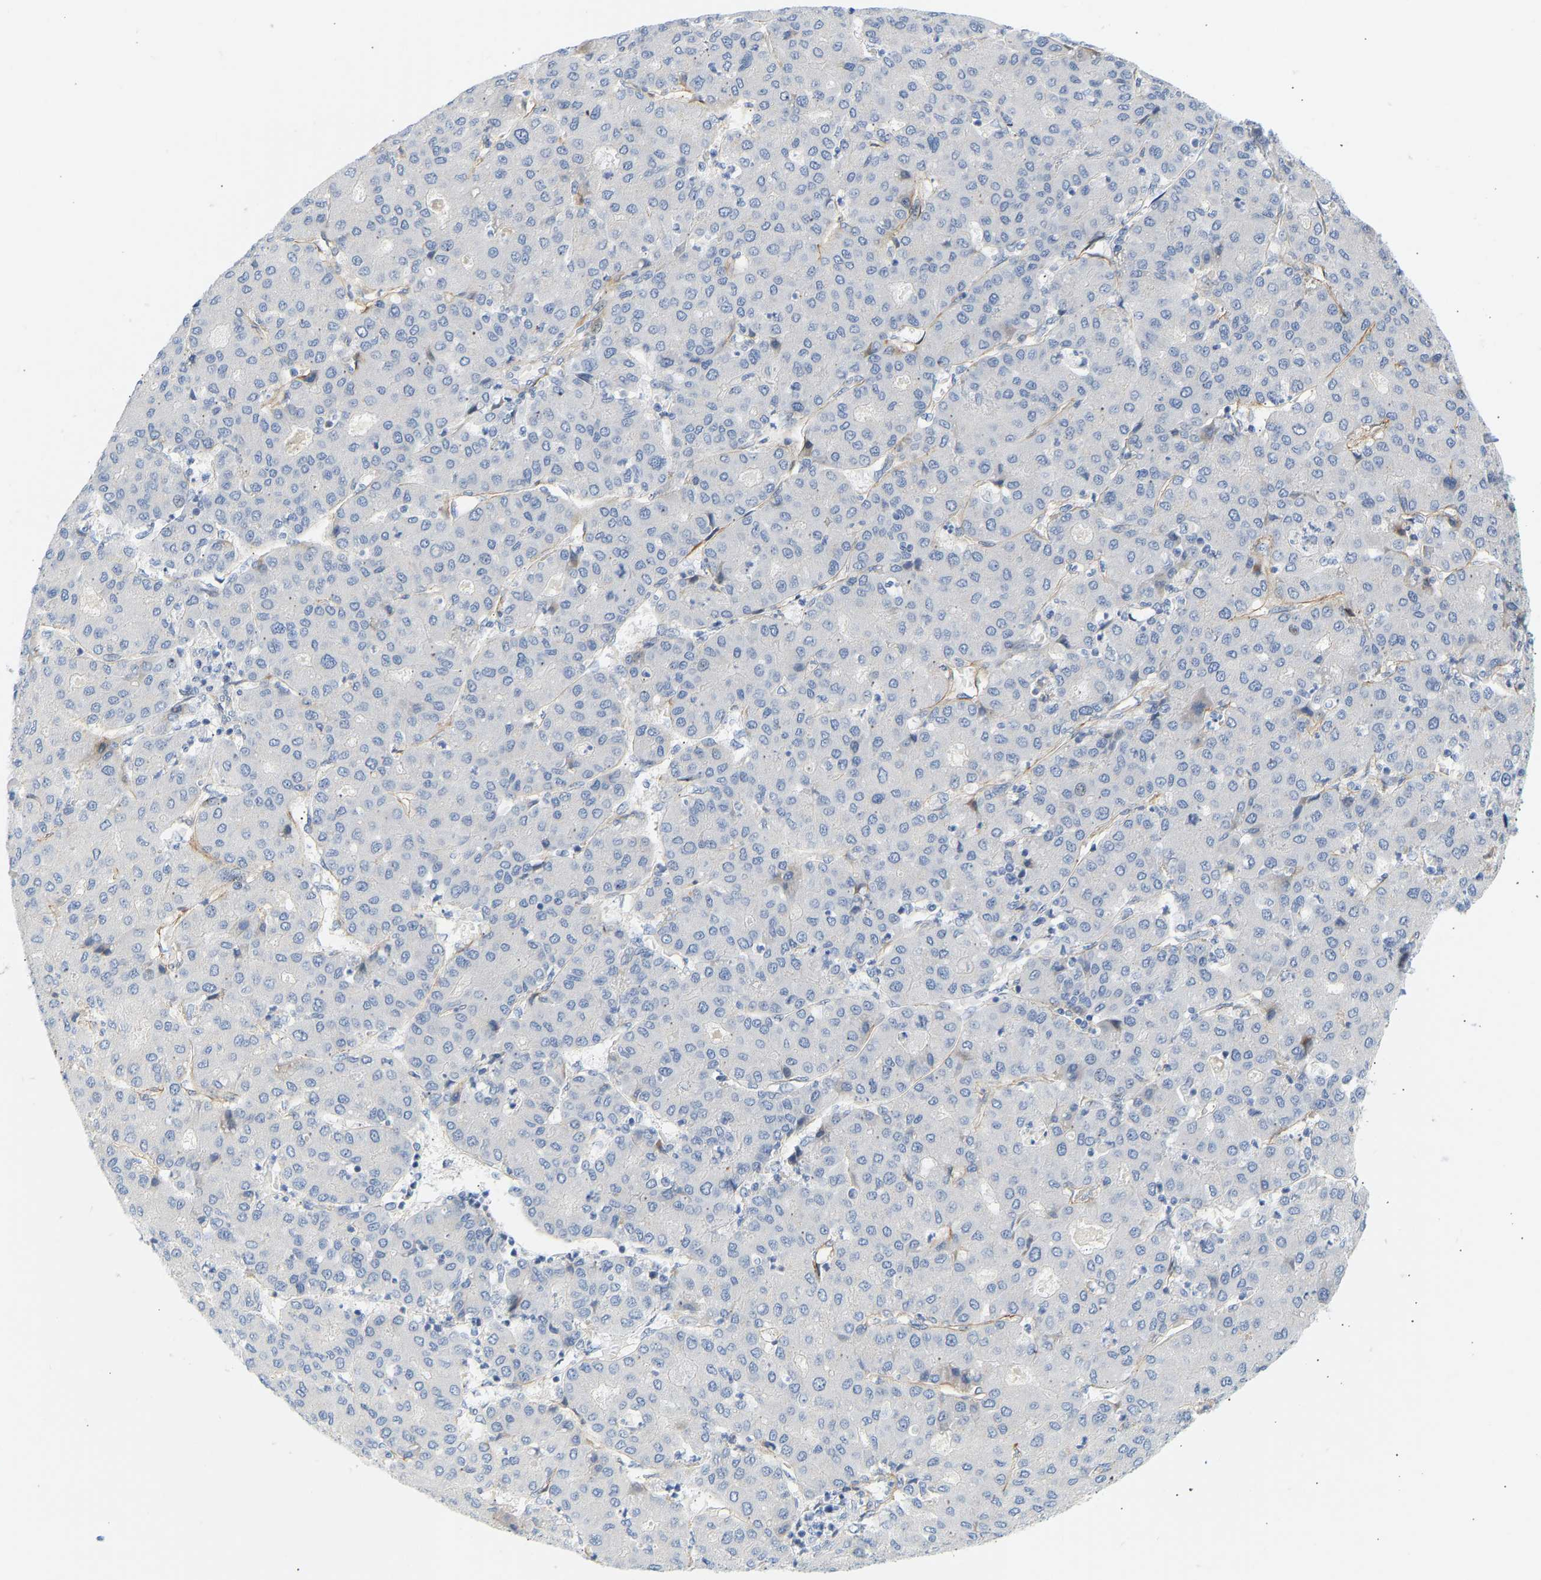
{"staining": {"intensity": "negative", "quantity": "none", "location": "none"}, "tissue": "liver cancer", "cell_type": "Tumor cells", "image_type": "cancer", "snomed": [{"axis": "morphology", "description": "Carcinoma, Hepatocellular, NOS"}, {"axis": "topography", "description": "Liver"}], "caption": "Immunohistochemical staining of liver cancer (hepatocellular carcinoma) displays no significant expression in tumor cells.", "gene": "SLC30A7", "patient": {"sex": "male", "age": 65}}